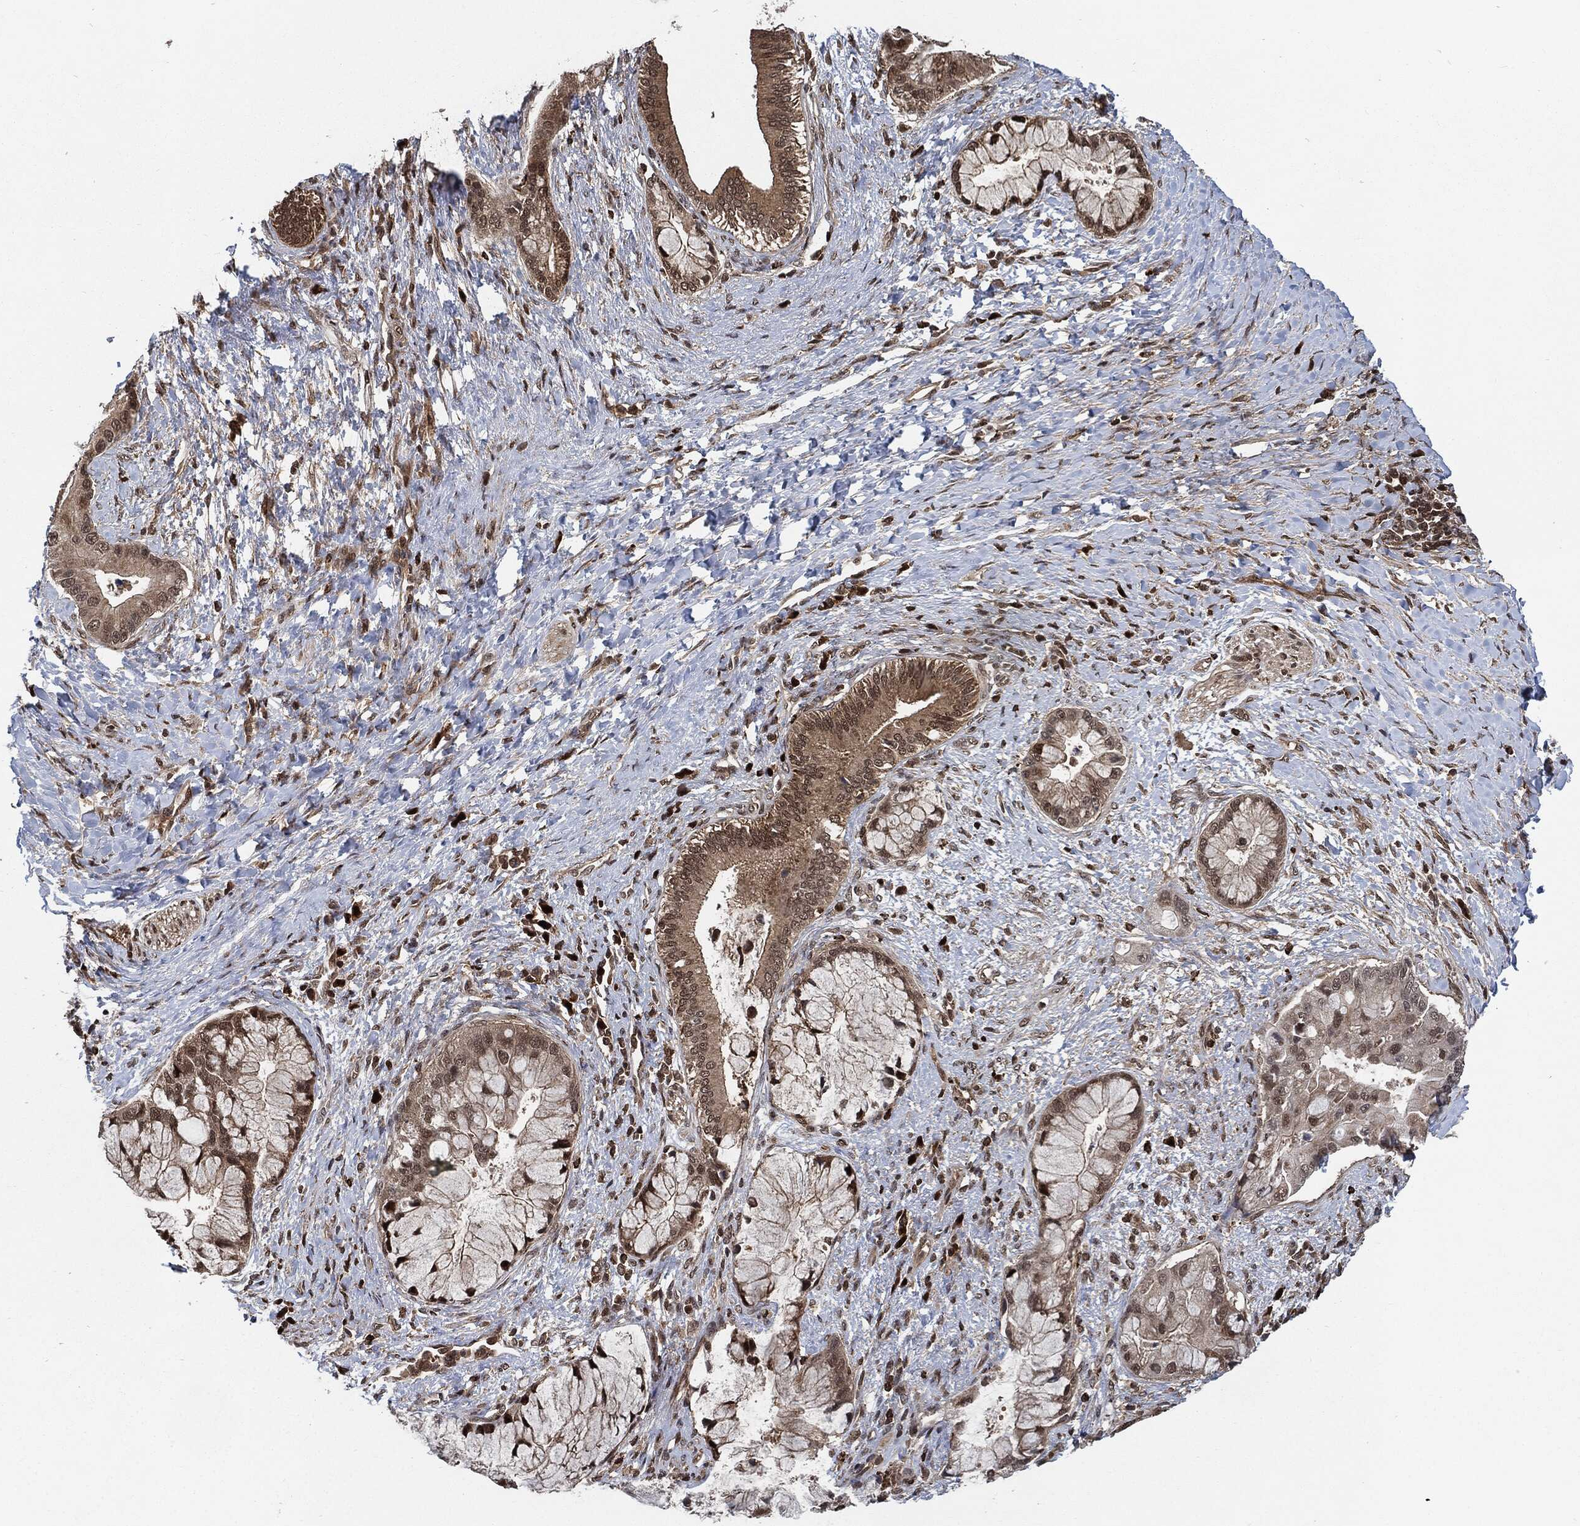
{"staining": {"intensity": "moderate", "quantity": "25%-75%", "location": "cytoplasmic/membranous,nuclear"}, "tissue": "liver cancer", "cell_type": "Tumor cells", "image_type": "cancer", "snomed": [{"axis": "morphology", "description": "Normal tissue, NOS"}, {"axis": "morphology", "description": "Cholangiocarcinoma"}, {"axis": "topography", "description": "Liver"}, {"axis": "topography", "description": "Peripheral nerve tissue"}], "caption": "Immunohistochemical staining of liver cholangiocarcinoma demonstrates medium levels of moderate cytoplasmic/membranous and nuclear protein positivity in about 25%-75% of tumor cells. (brown staining indicates protein expression, while blue staining denotes nuclei).", "gene": "CUTA", "patient": {"sex": "male", "age": 50}}